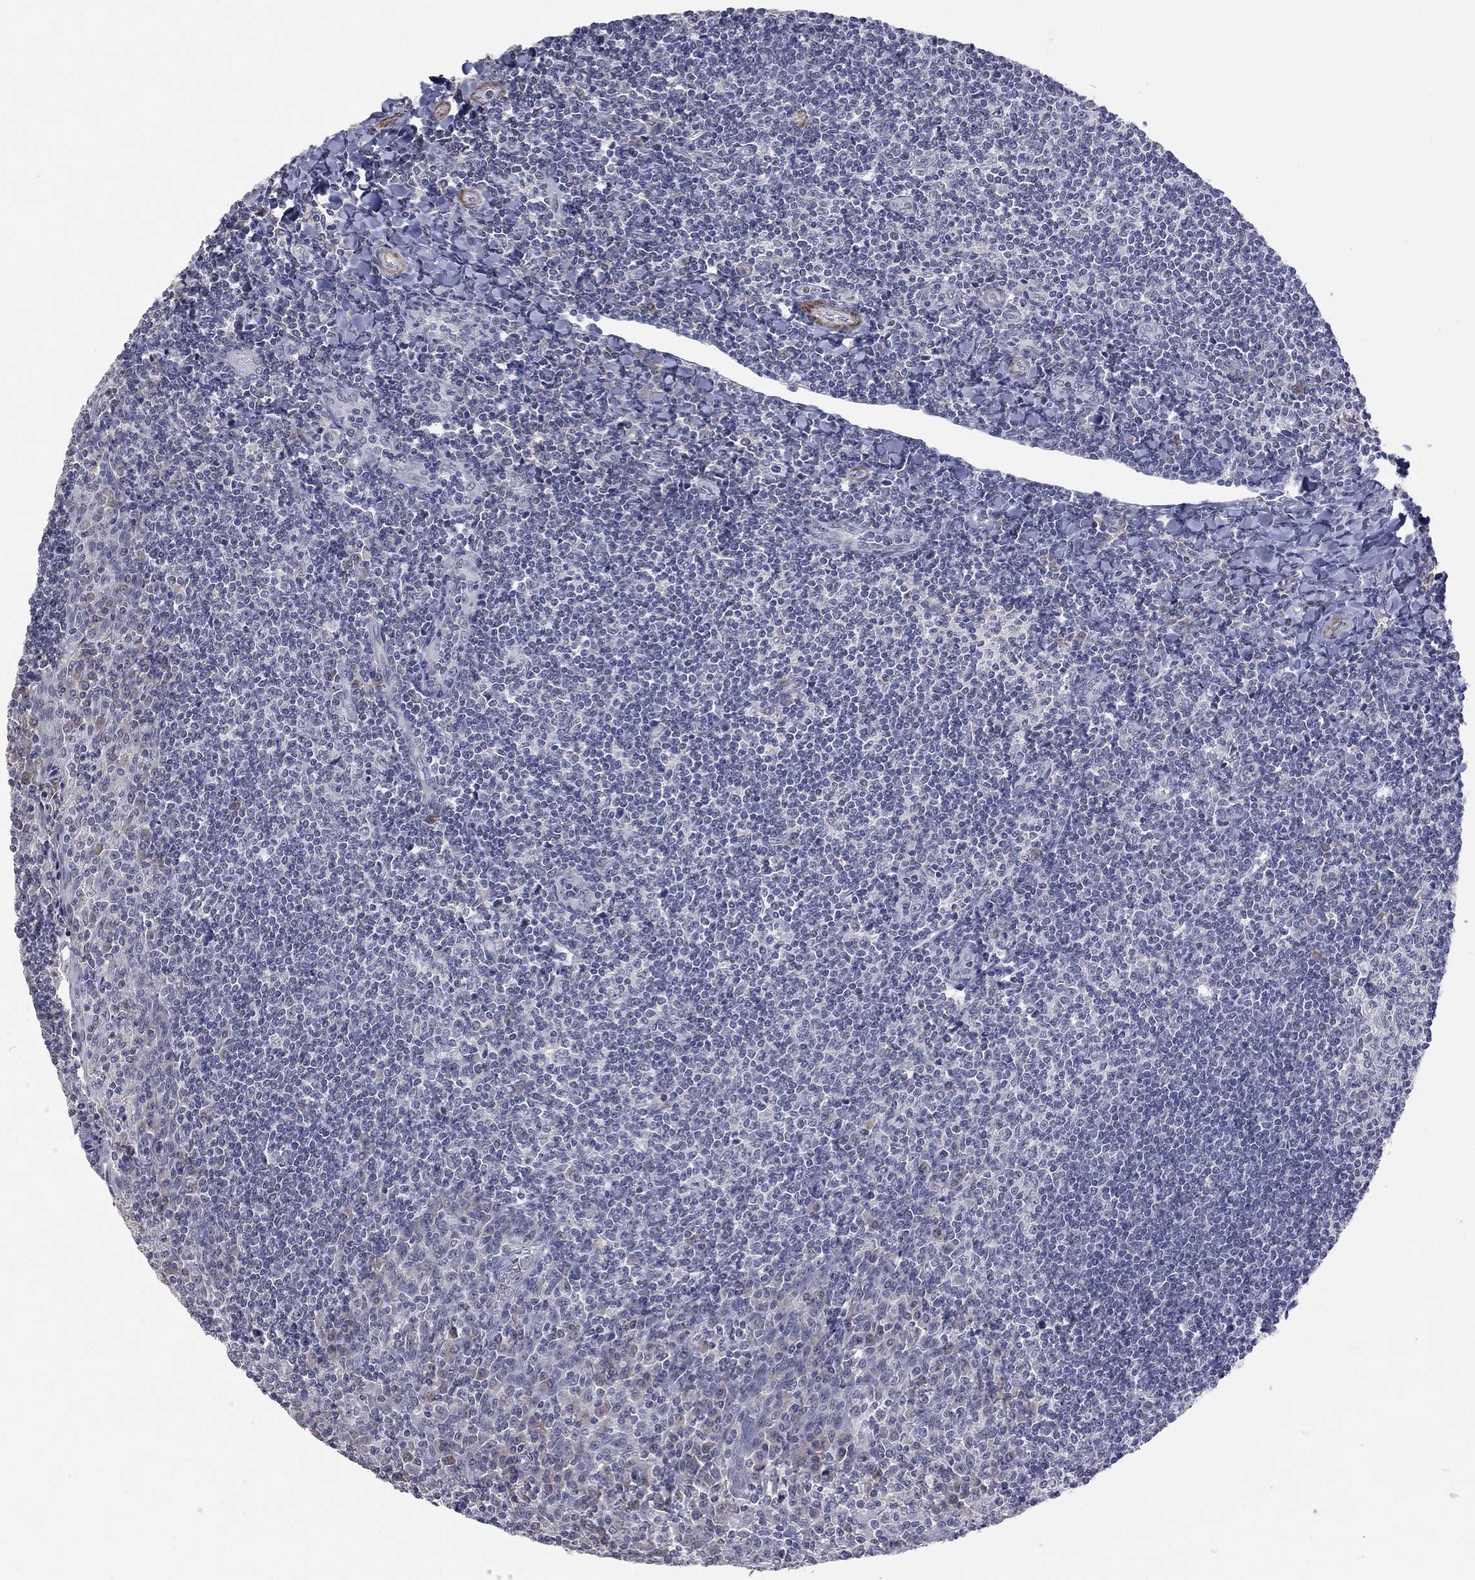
{"staining": {"intensity": "negative", "quantity": "none", "location": "none"}, "tissue": "tonsil", "cell_type": "Germinal center cells", "image_type": "normal", "snomed": [{"axis": "morphology", "description": "Normal tissue, NOS"}, {"axis": "topography", "description": "Tonsil"}], "caption": "A histopathology image of human tonsil is negative for staining in germinal center cells. The staining is performed using DAB (3,3'-diaminobenzidine) brown chromogen with nuclei counter-stained in using hematoxylin.", "gene": "IP6K3", "patient": {"sex": "female", "age": 12}}